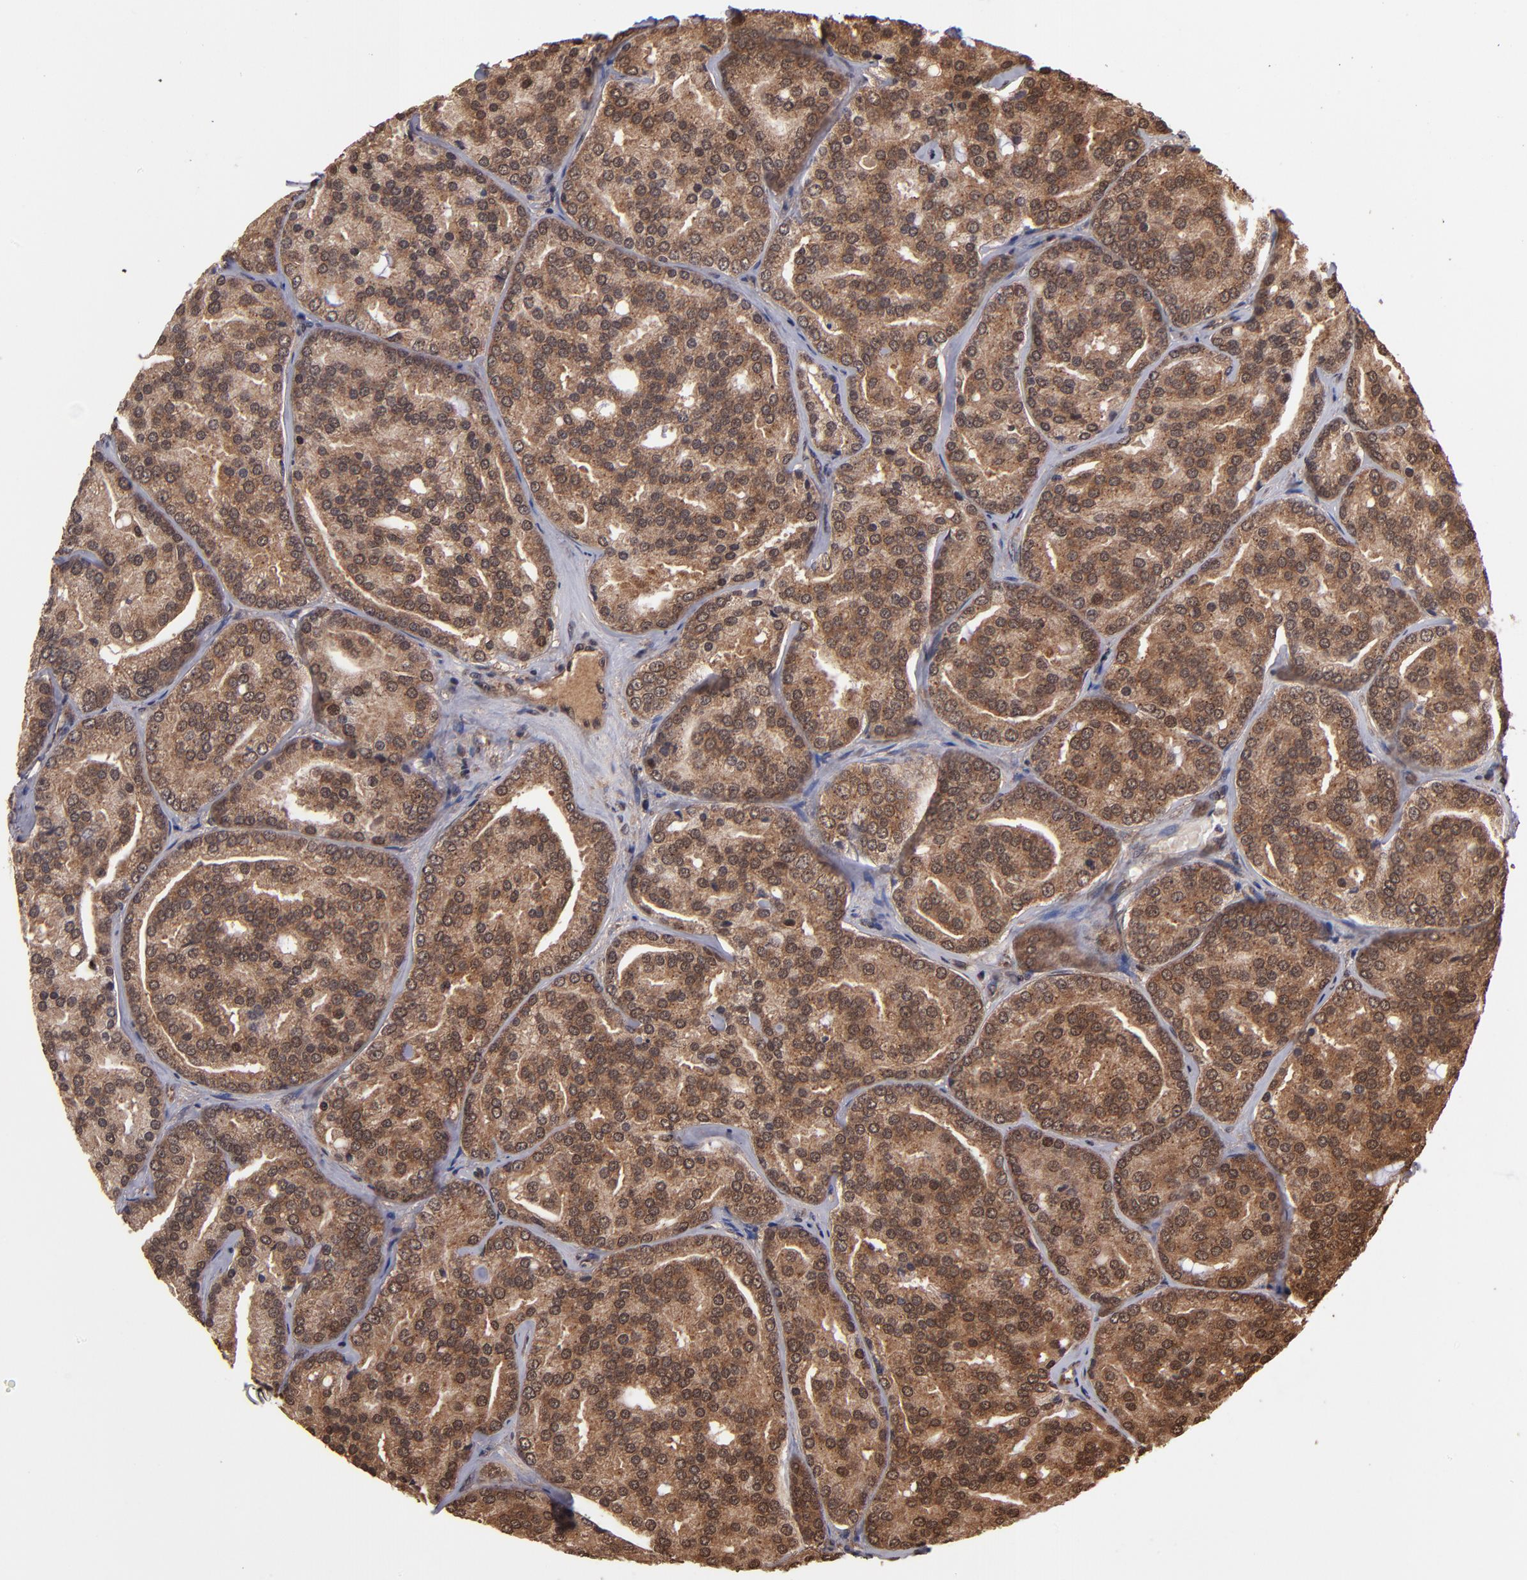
{"staining": {"intensity": "moderate", "quantity": ">75%", "location": "cytoplasmic/membranous"}, "tissue": "prostate cancer", "cell_type": "Tumor cells", "image_type": "cancer", "snomed": [{"axis": "morphology", "description": "Adenocarcinoma, High grade"}, {"axis": "topography", "description": "Prostate"}], "caption": "Immunohistochemistry of high-grade adenocarcinoma (prostate) exhibits medium levels of moderate cytoplasmic/membranous staining in approximately >75% of tumor cells.", "gene": "NFE2L2", "patient": {"sex": "male", "age": 64}}